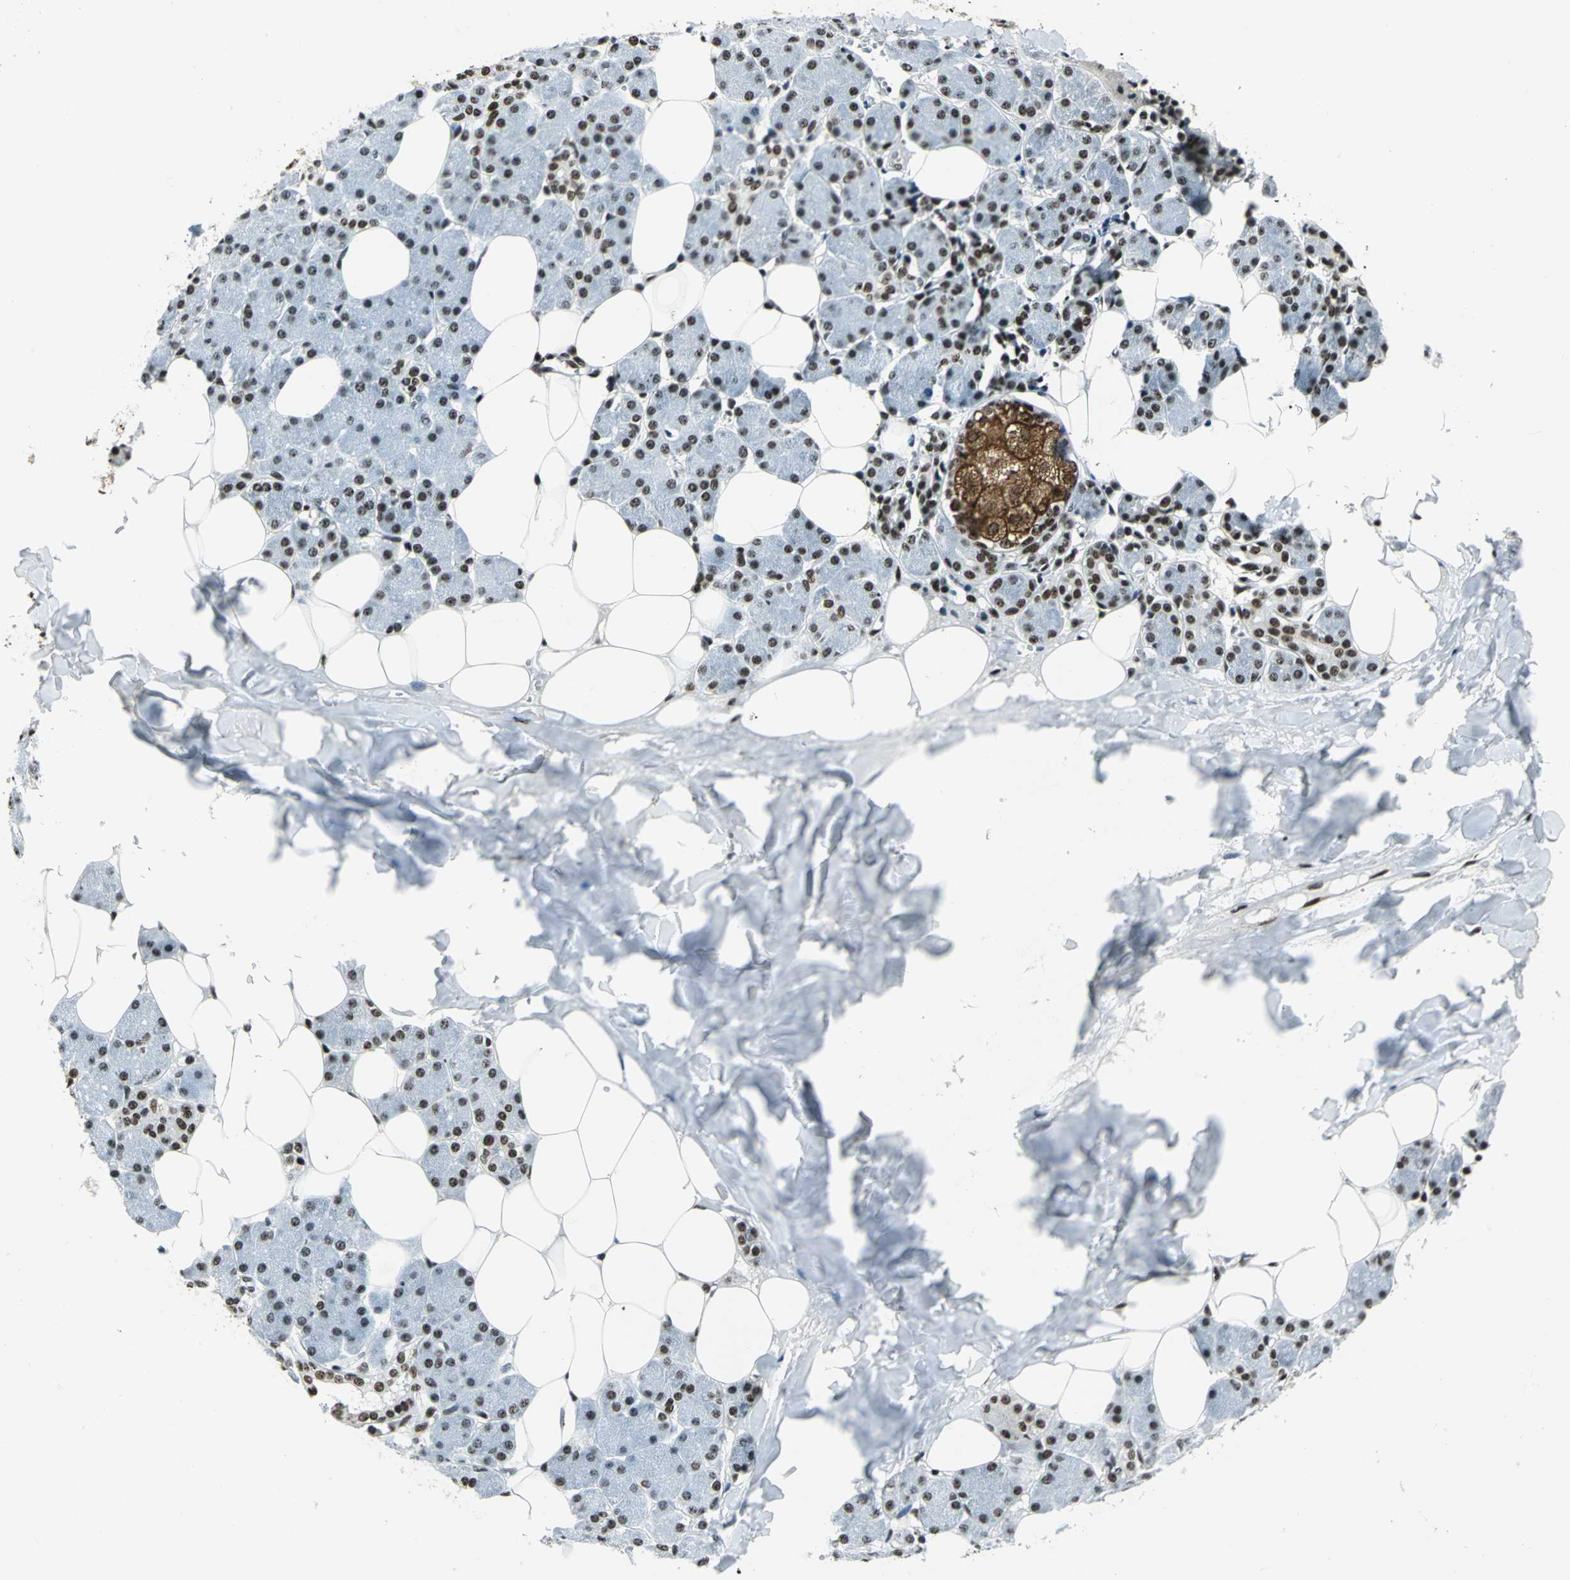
{"staining": {"intensity": "strong", "quantity": ">75%", "location": "nuclear"}, "tissue": "salivary gland", "cell_type": "Glandular cells", "image_type": "normal", "snomed": [{"axis": "morphology", "description": "Normal tissue, NOS"}, {"axis": "morphology", "description": "Adenoma, NOS"}, {"axis": "topography", "description": "Salivary gland"}], "caption": "High-power microscopy captured an IHC histopathology image of unremarkable salivary gland, revealing strong nuclear expression in approximately >75% of glandular cells.", "gene": "UBTF", "patient": {"sex": "female", "age": 32}}